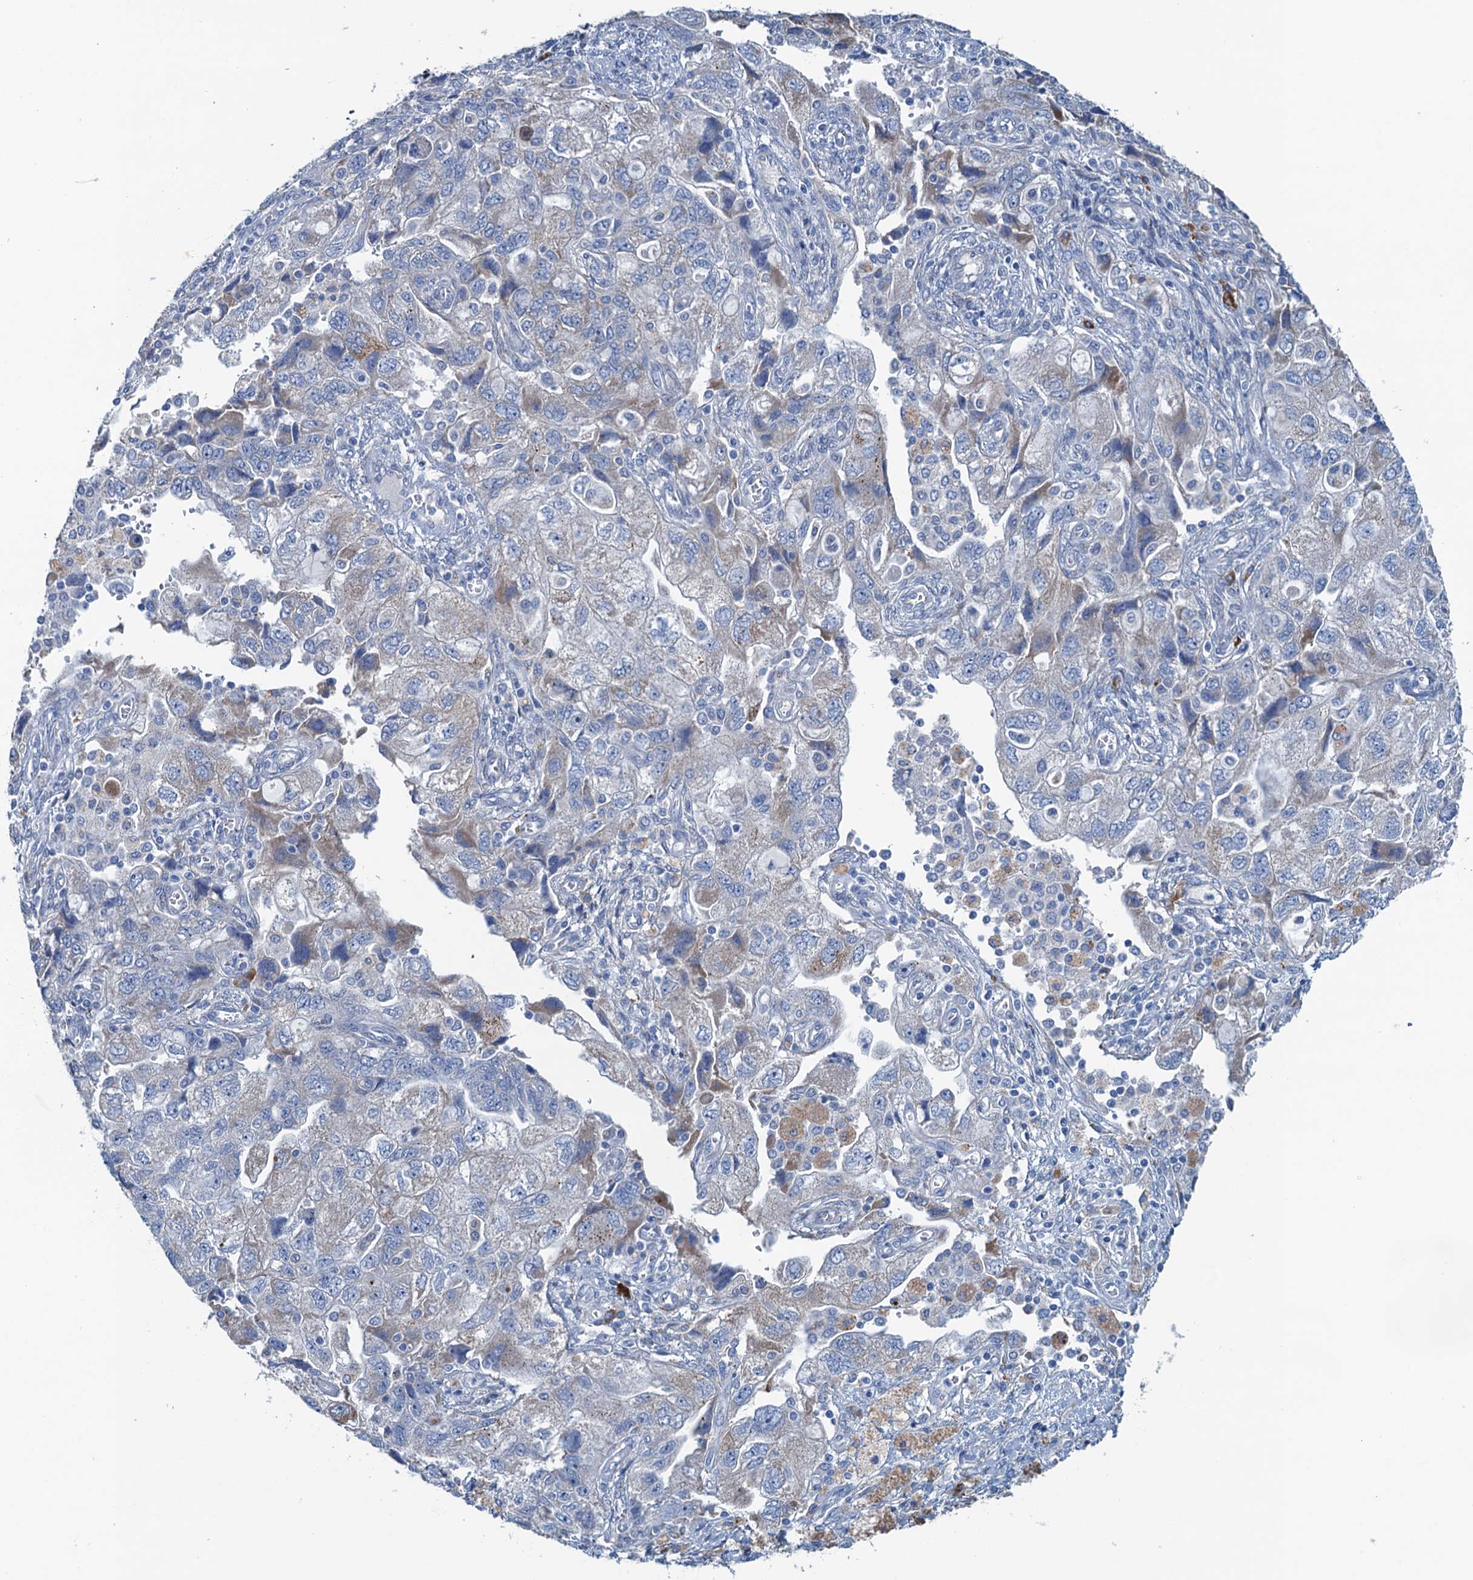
{"staining": {"intensity": "negative", "quantity": "none", "location": "none"}, "tissue": "ovarian cancer", "cell_type": "Tumor cells", "image_type": "cancer", "snomed": [{"axis": "morphology", "description": "Carcinoma, NOS"}, {"axis": "morphology", "description": "Cystadenocarcinoma, serous, NOS"}, {"axis": "topography", "description": "Ovary"}], "caption": "Histopathology image shows no significant protein staining in tumor cells of ovarian cancer (carcinoma).", "gene": "CBLIF", "patient": {"sex": "female", "age": 69}}